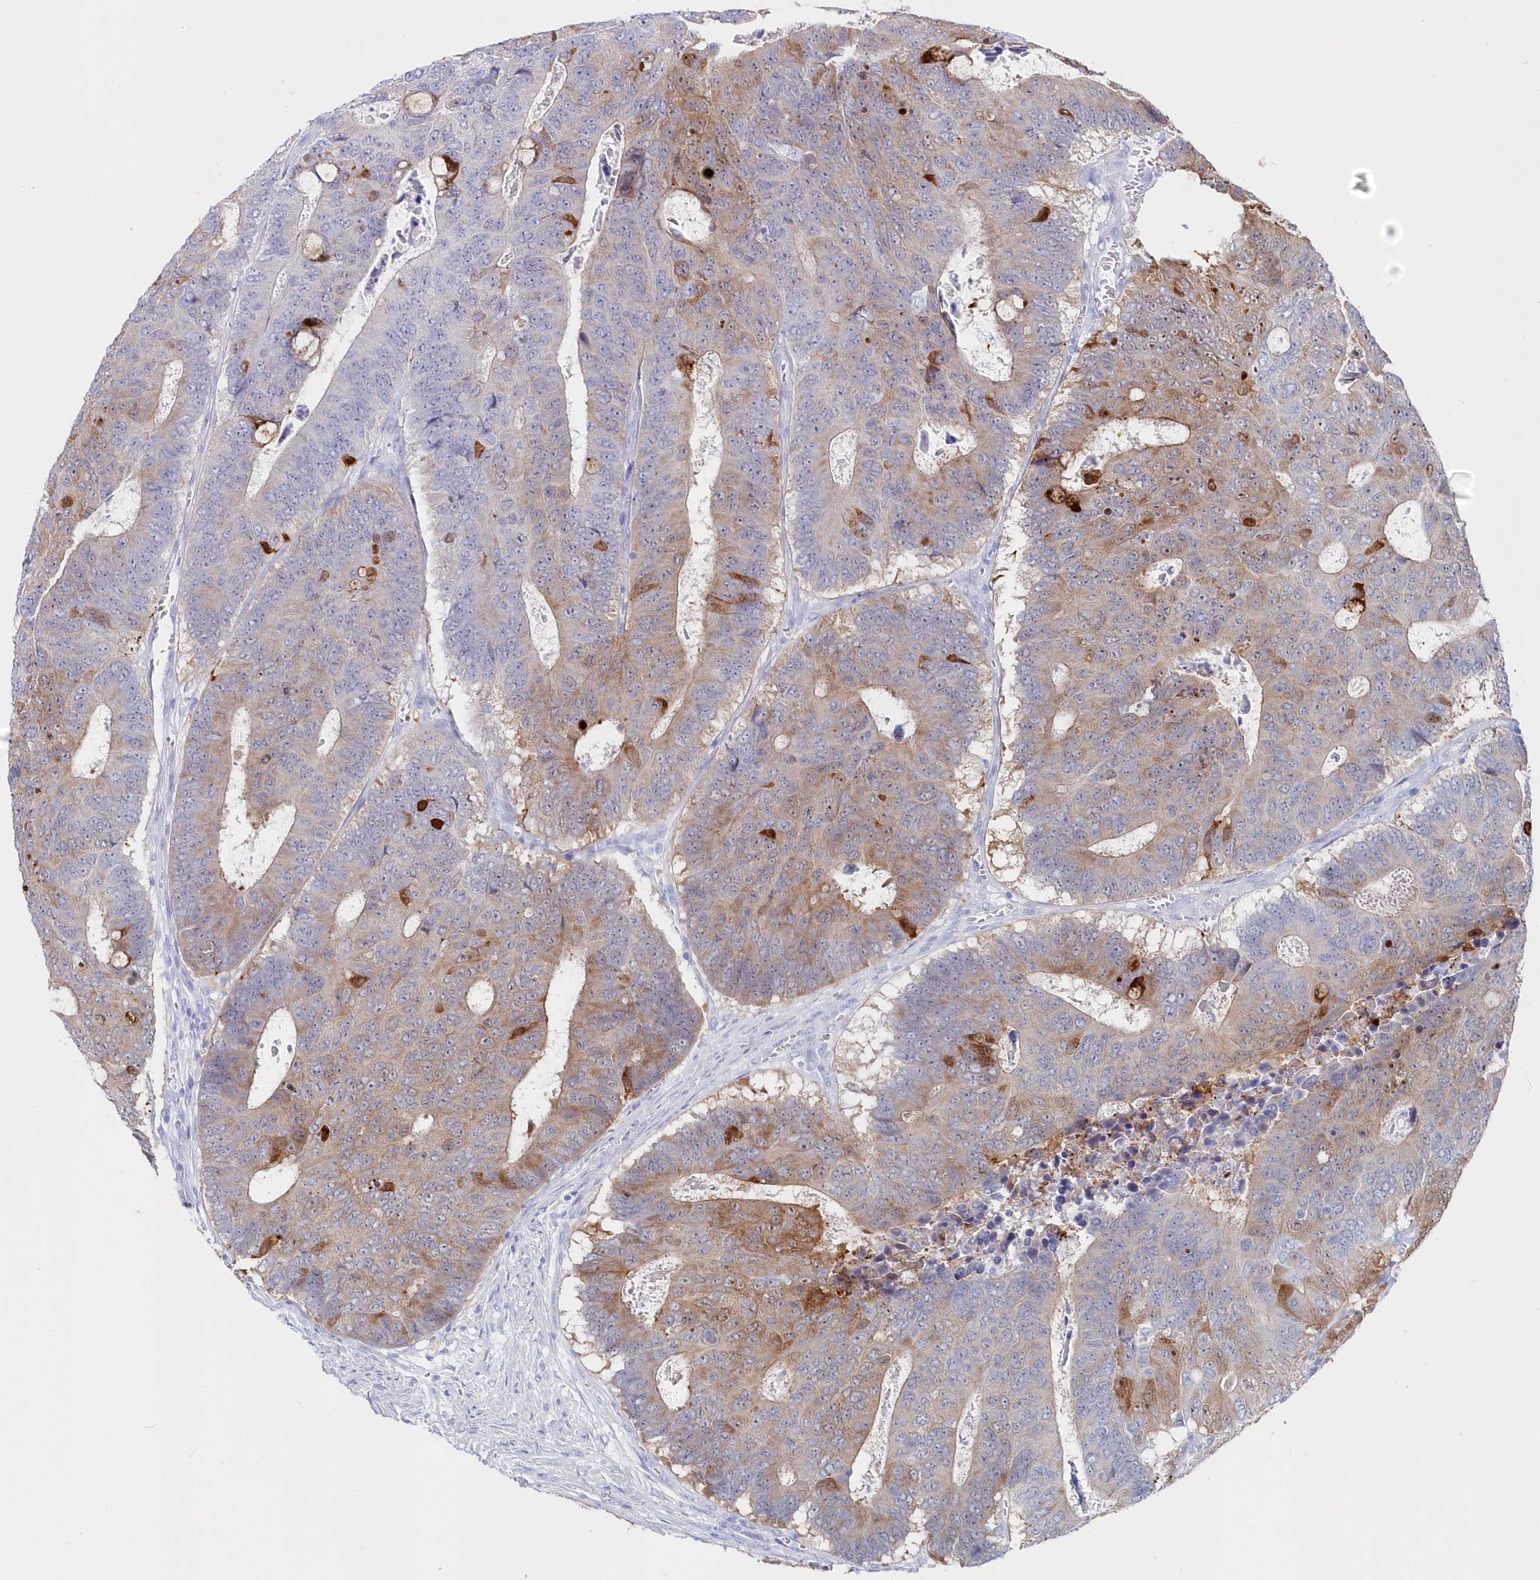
{"staining": {"intensity": "moderate", "quantity": "25%-75%", "location": "cytoplasmic/membranous"}, "tissue": "colorectal cancer", "cell_type": "Tumor cells", "image_type": "cancer", "snomed": [{"axis": "morphology", "description": "Adenocarcinoma, NOS"}, {"axis": "topography", "description": "Colon"}], "caption": "Brown immunohistochemical staining in adenocarcinoma (colorectal) displays moderate cytoplasmic/membranous staining in approximately 25%-75% of tumor cells.", "gene": "CSNK1G2", "patient": {"sex": "male", "age": 87}}